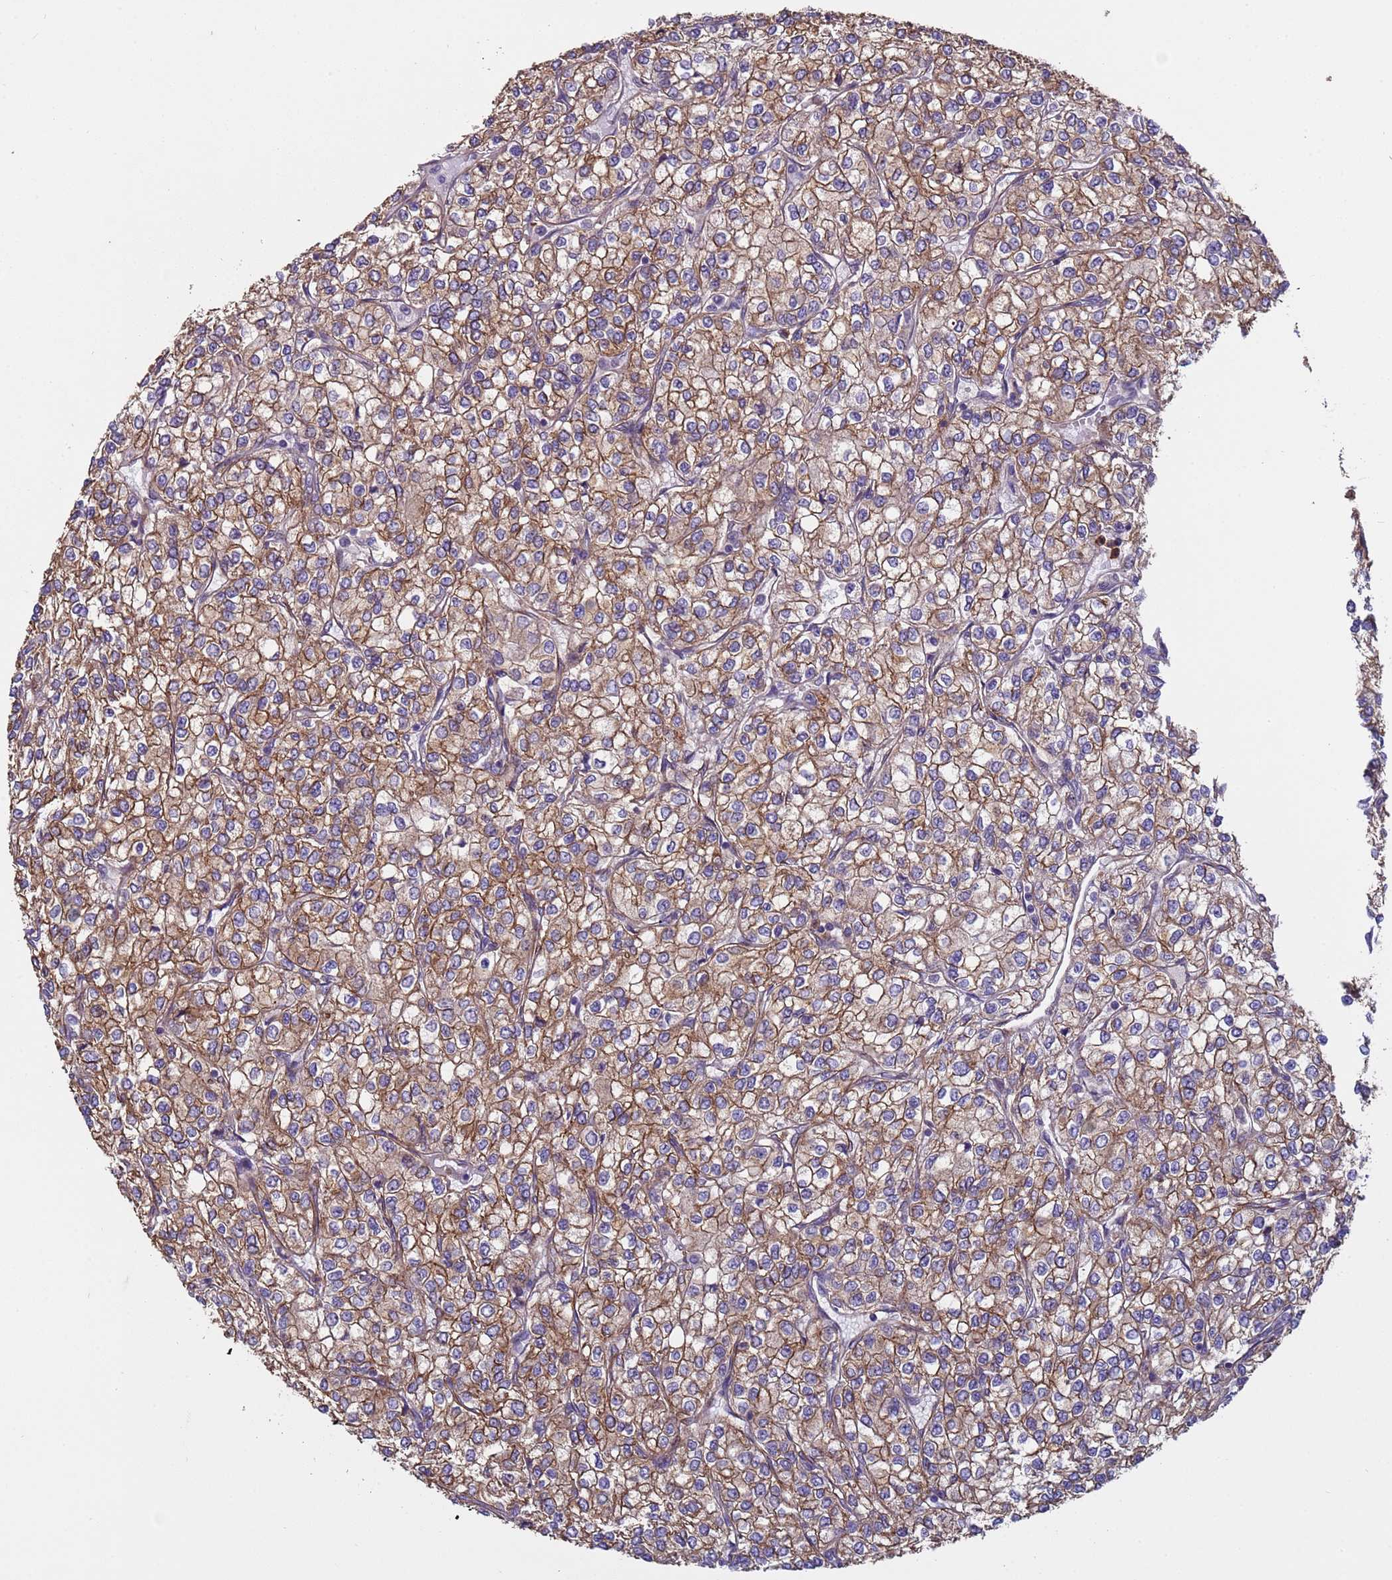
{"staining": {"intensity": "moderate", "quantity": ">75%", "location": "cytoplasmic/membranous"}, "tissue": "renal cancer", "cell_type": "Tumor cells", "image_type": "cancer", "snomed": [{"axis": "morphology", "description": "Adenocarcinoma, NOS"}, {"axis": "topography", "description": "Kidney"}], "caption": "Immunohistochemical staining of human adenocarcinoma (renal) displays moderate cytoplasmic/membranous protein positivity in approximately >75% of tumor cells. The protein is shown in brown color, while the nuclei are stained blue.", "gene": "GASK1A", "patient": {"sex": "male", "age": 80}}